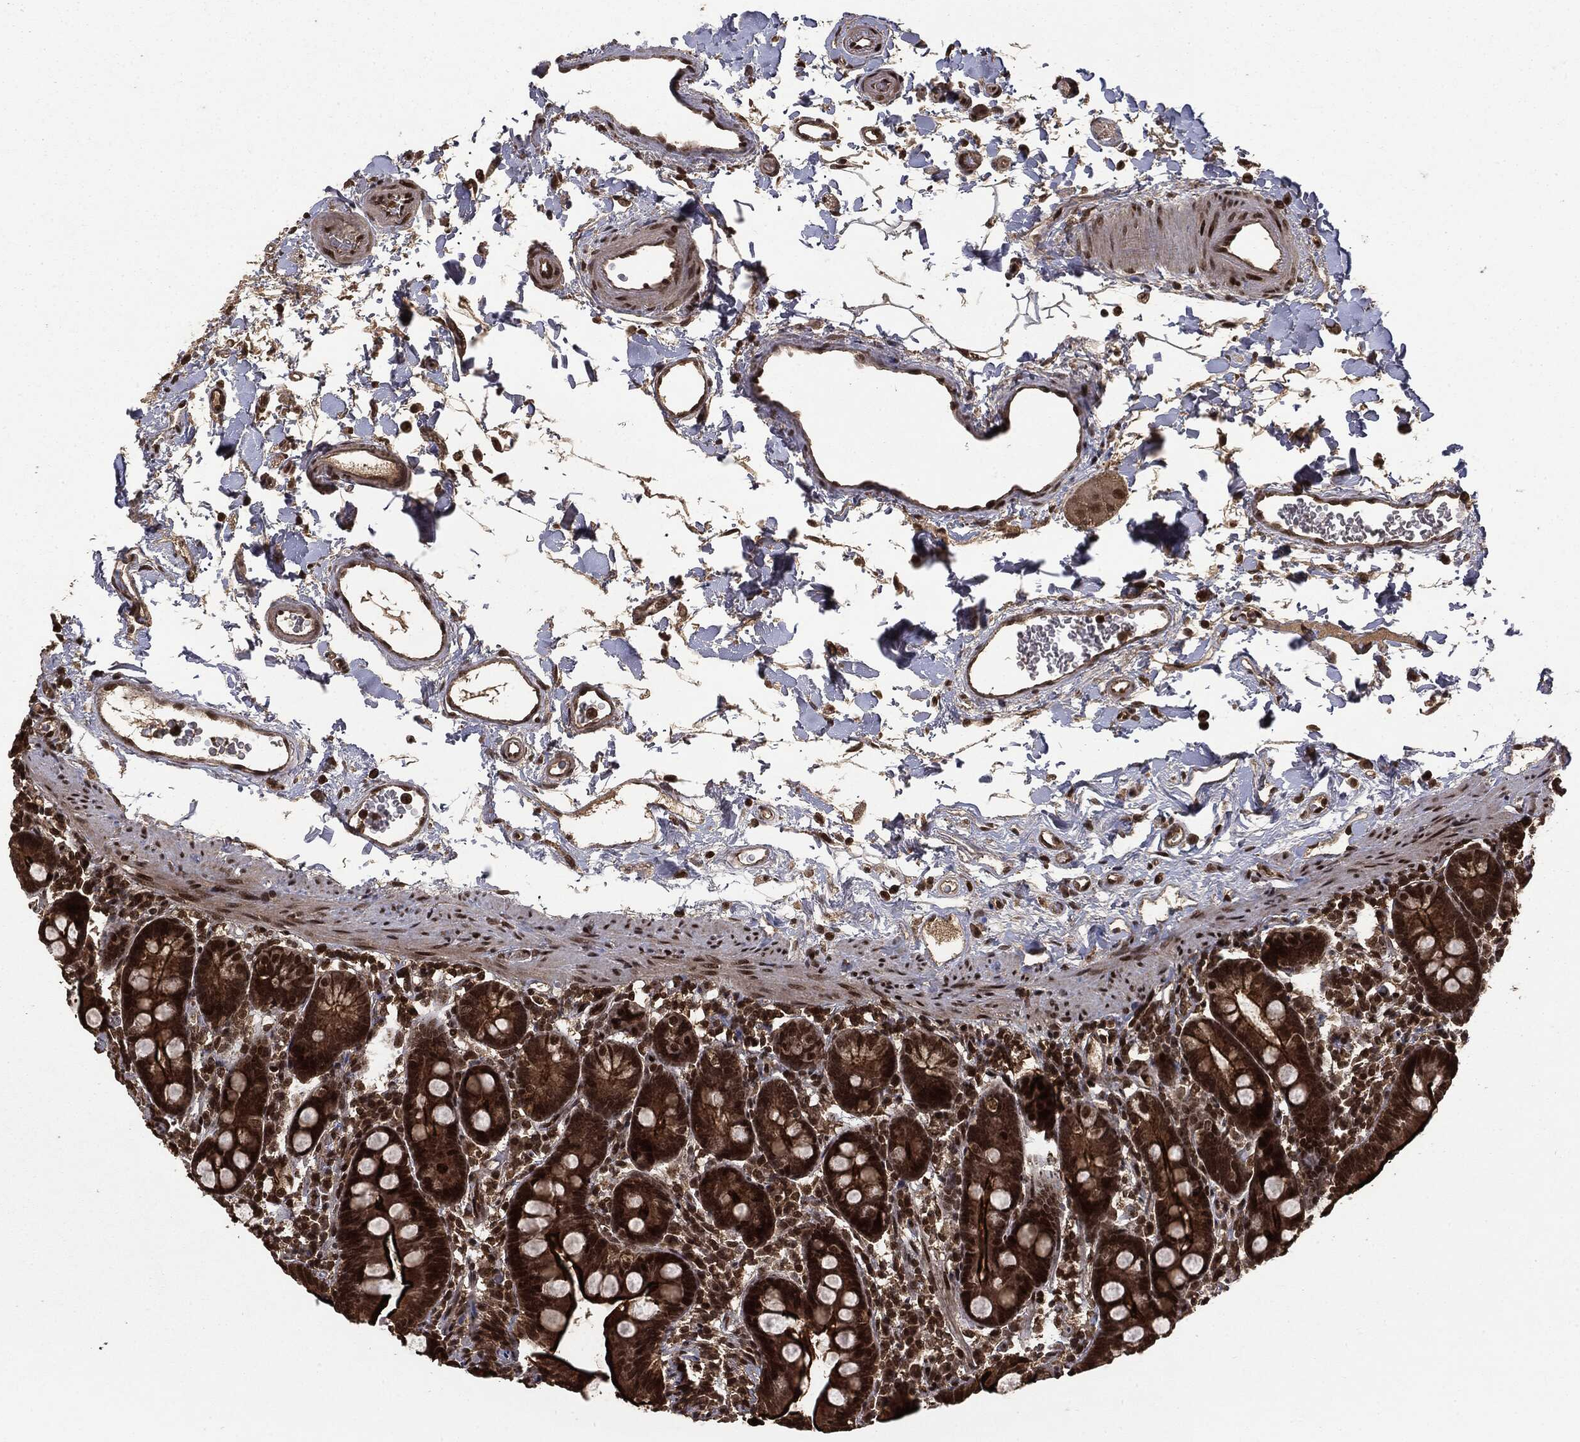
{"staining": {"intensity": "strong", "quantity": ">75%", "location": "cytoplasmic/membranous,nuclear"}, "tissue": "small intestine", "cell_type": "Glandular cells", "image_type": "normal", "snomed": [{"axis": "morphology", "description": "Normal tissue, NOS"}, {"axis": "topography", "description": "Small intestine"}], "caption": "Small intestine stained with DAB (3,3'-diaminobenzidine) IHC shows high levels of strong cytoplasmic/membranous,nuclear staining in about >75% of glandular cells.", "gene": "CTDP1", "patient": {"sex": "female", "age": 44}}